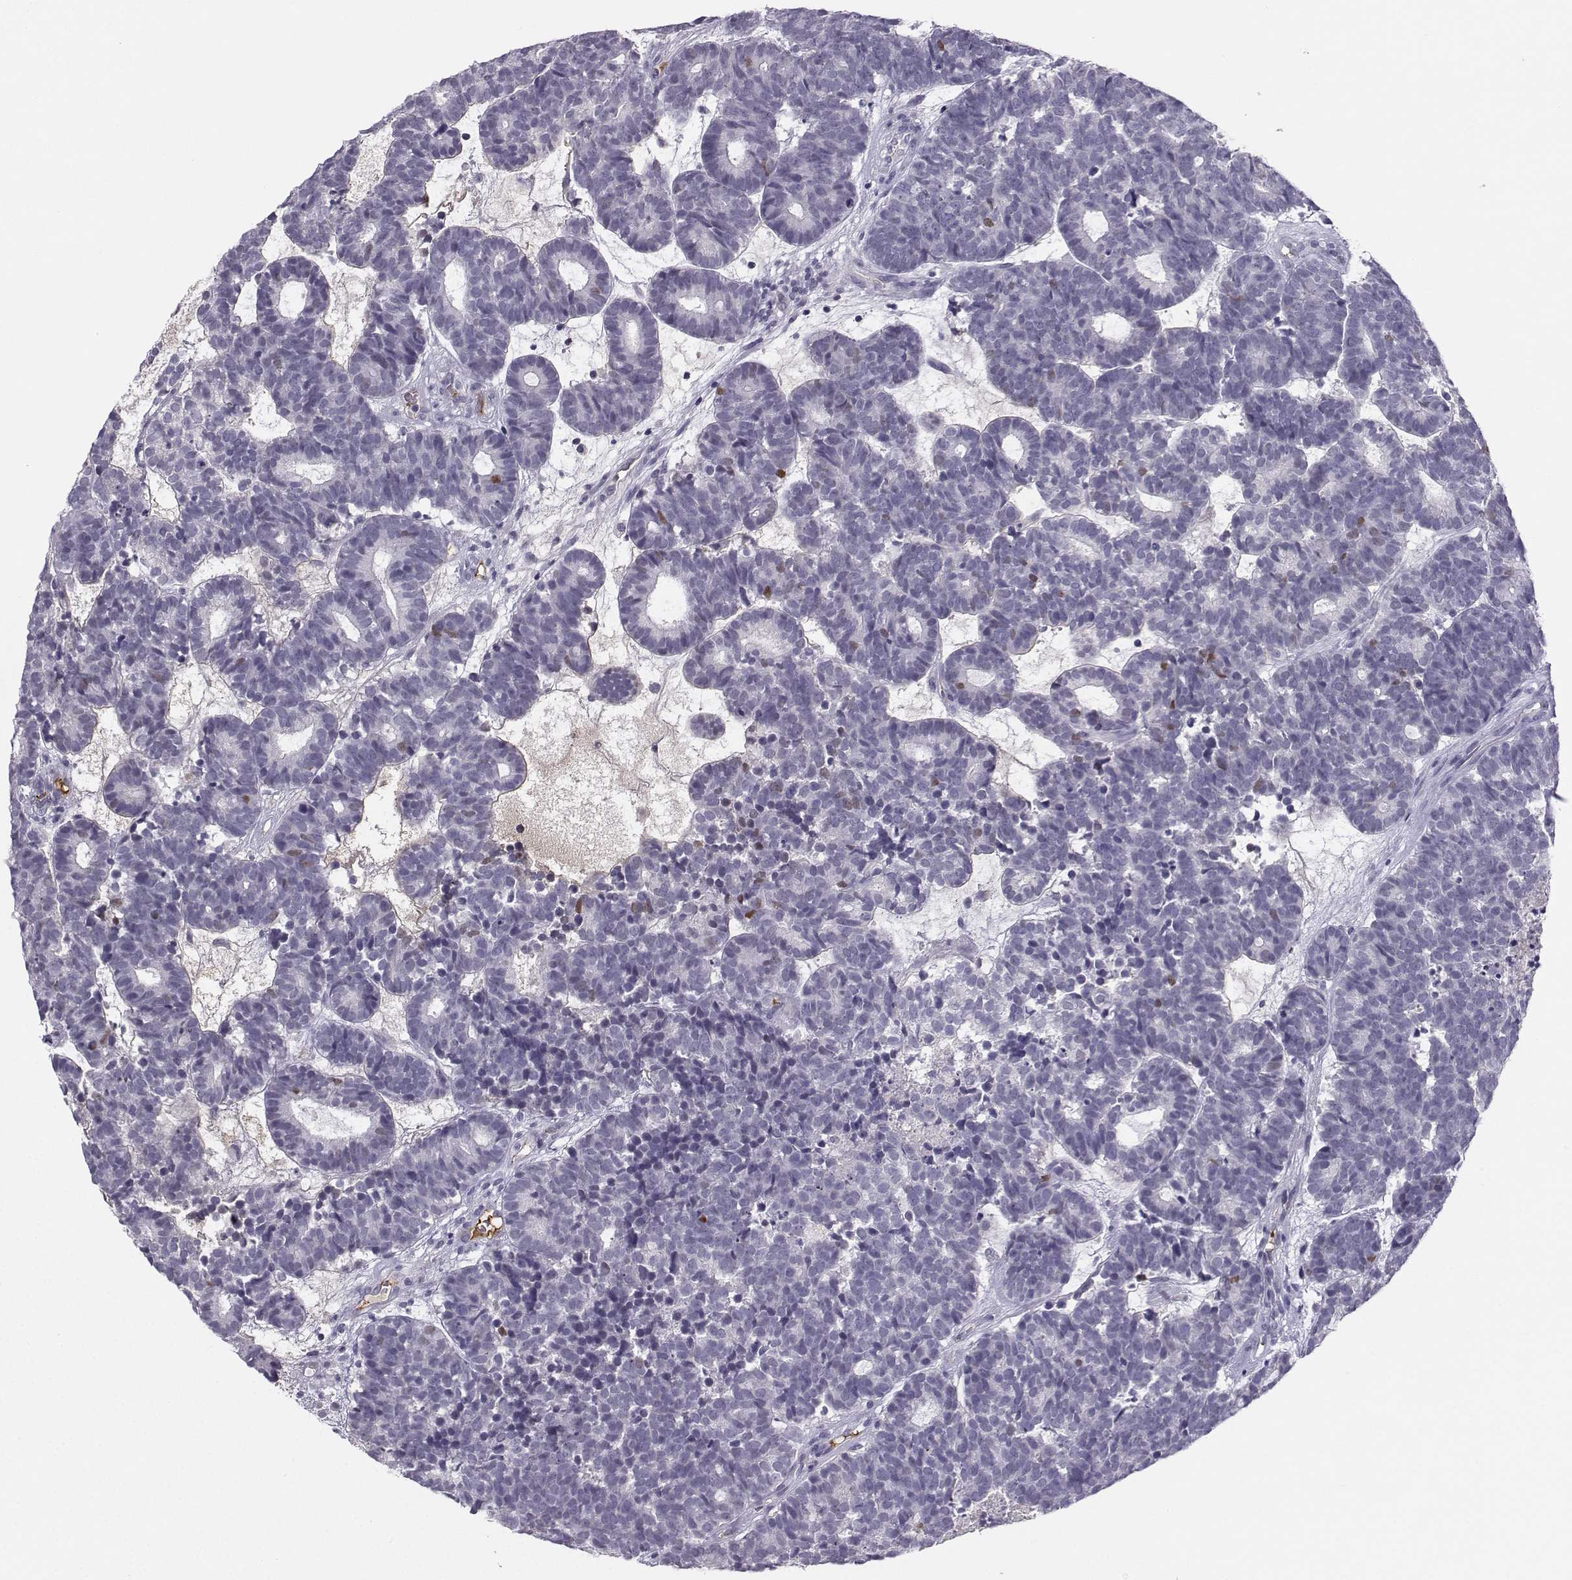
{"staining": {"intensity": "negative", "quantity": "none", "location": "none"}, "tissue": "head and neck cancer", "cell_type": "Tumor cells", "image_type": "cancer", "snomed": [{"axis": "morphology", "description": "Adenocarcinoma, NOS"}, {"axis": "topography", "description": "Head-Neck"}], "caption": "Immunohistochemistry image of neoplastic tissue: head and neck adenocarcinoma stained with DAB reveals no significant protein positivity in tumor cells. (Brightfield microscopy of DAB IHC at high magnification).", "gene": "LHX1", "patient": {"sex": "female", "age": 81}}